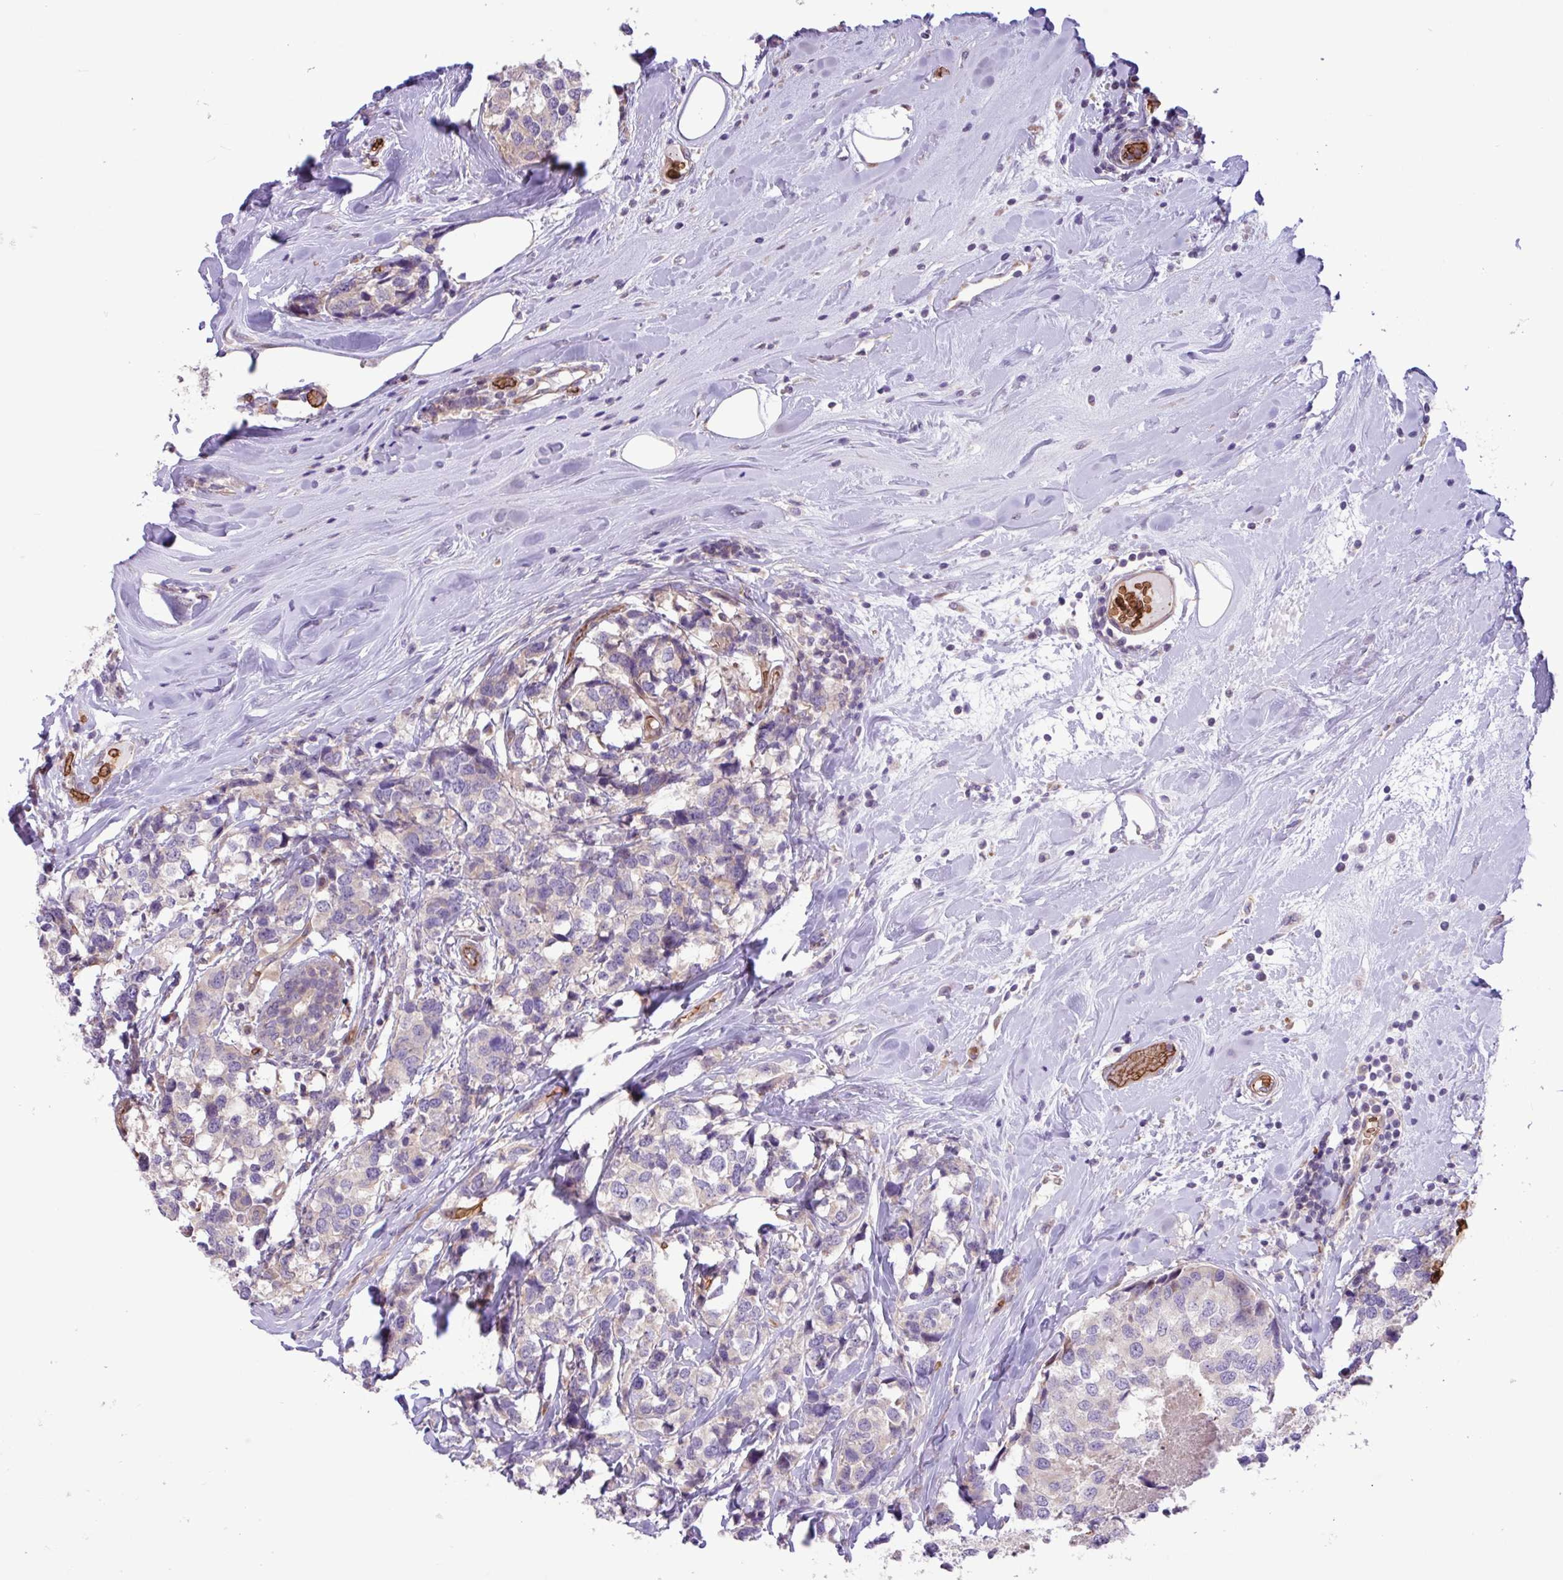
{"staining": {"intensity": "negative", "quantity": "none", "location": "none"}, "tissue": "breast cancer", "cell_type": "Tumor cells", "image_type": "cancer", "snomed": [{"axis": "morphology", "description": "Lobular carcinoma"}, {"axis": "topography", "description": "Breast"}], "caption": "DAB immunohistochemical staining of human breast lobular carcinoma exhibits no significant positivity in tumor cells.", "gene": "RAD21L1", "patient": {"sex": "female", "age": 59}}